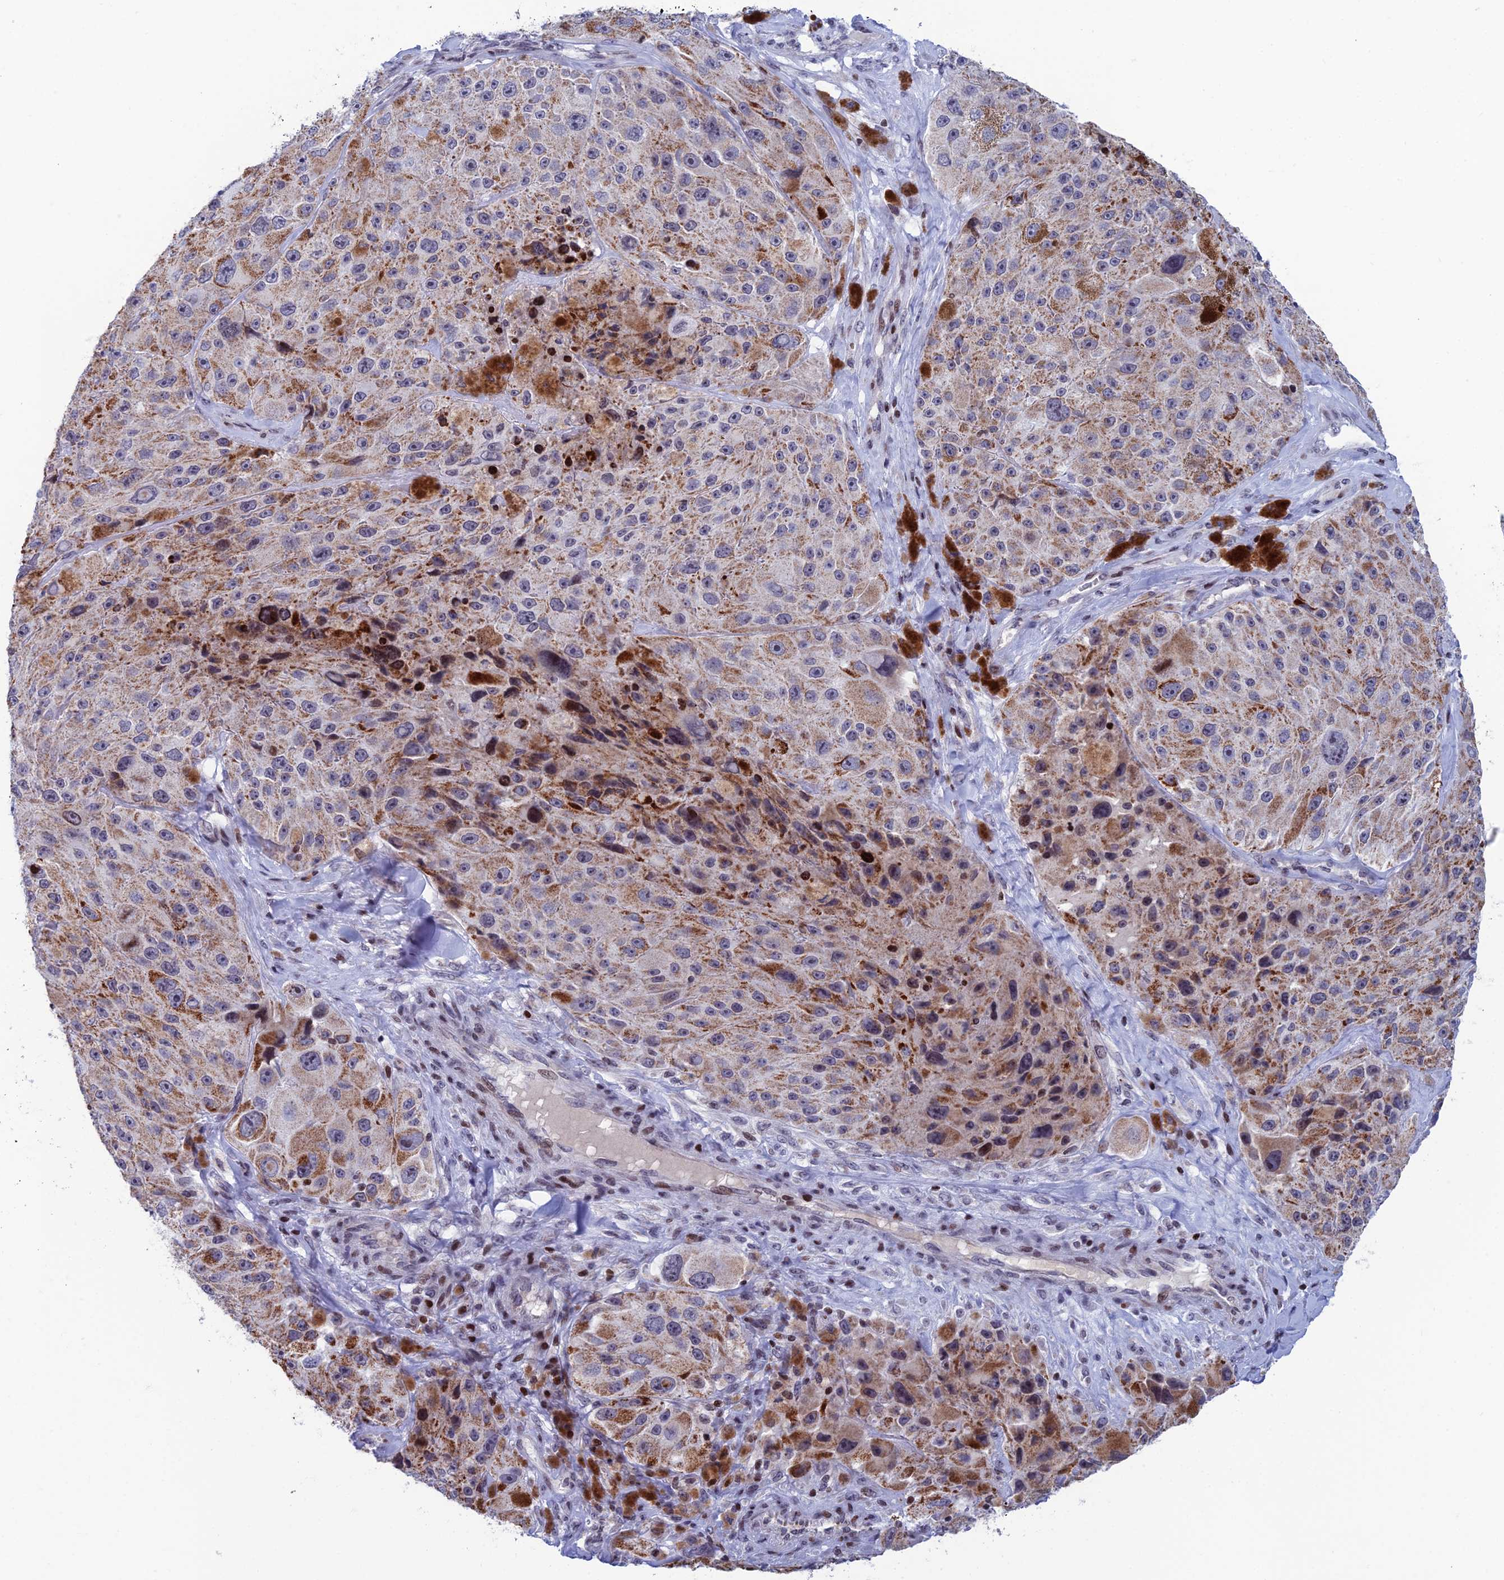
{"staining": {"intensity": "moderate", "quantity": ">75%", "location": "cytoplasmic/membranous"}, "tissue": "melanoma", "cell_type": "Tumor cells", "image_type": "cancer", "snomed": [{"axis": "morphology", "description": "Malignant melanoma, Metastatic site"}, {"axis": "topography", "description": "Lymph node"}], "caption": "Brown immunohistochemical staining in melanoma shows moderate cytoplasmic/membranous positivity in about >75% of tumor cells.", "gene": "AFF3", "patient": {"sex": "male", "age": 62}}